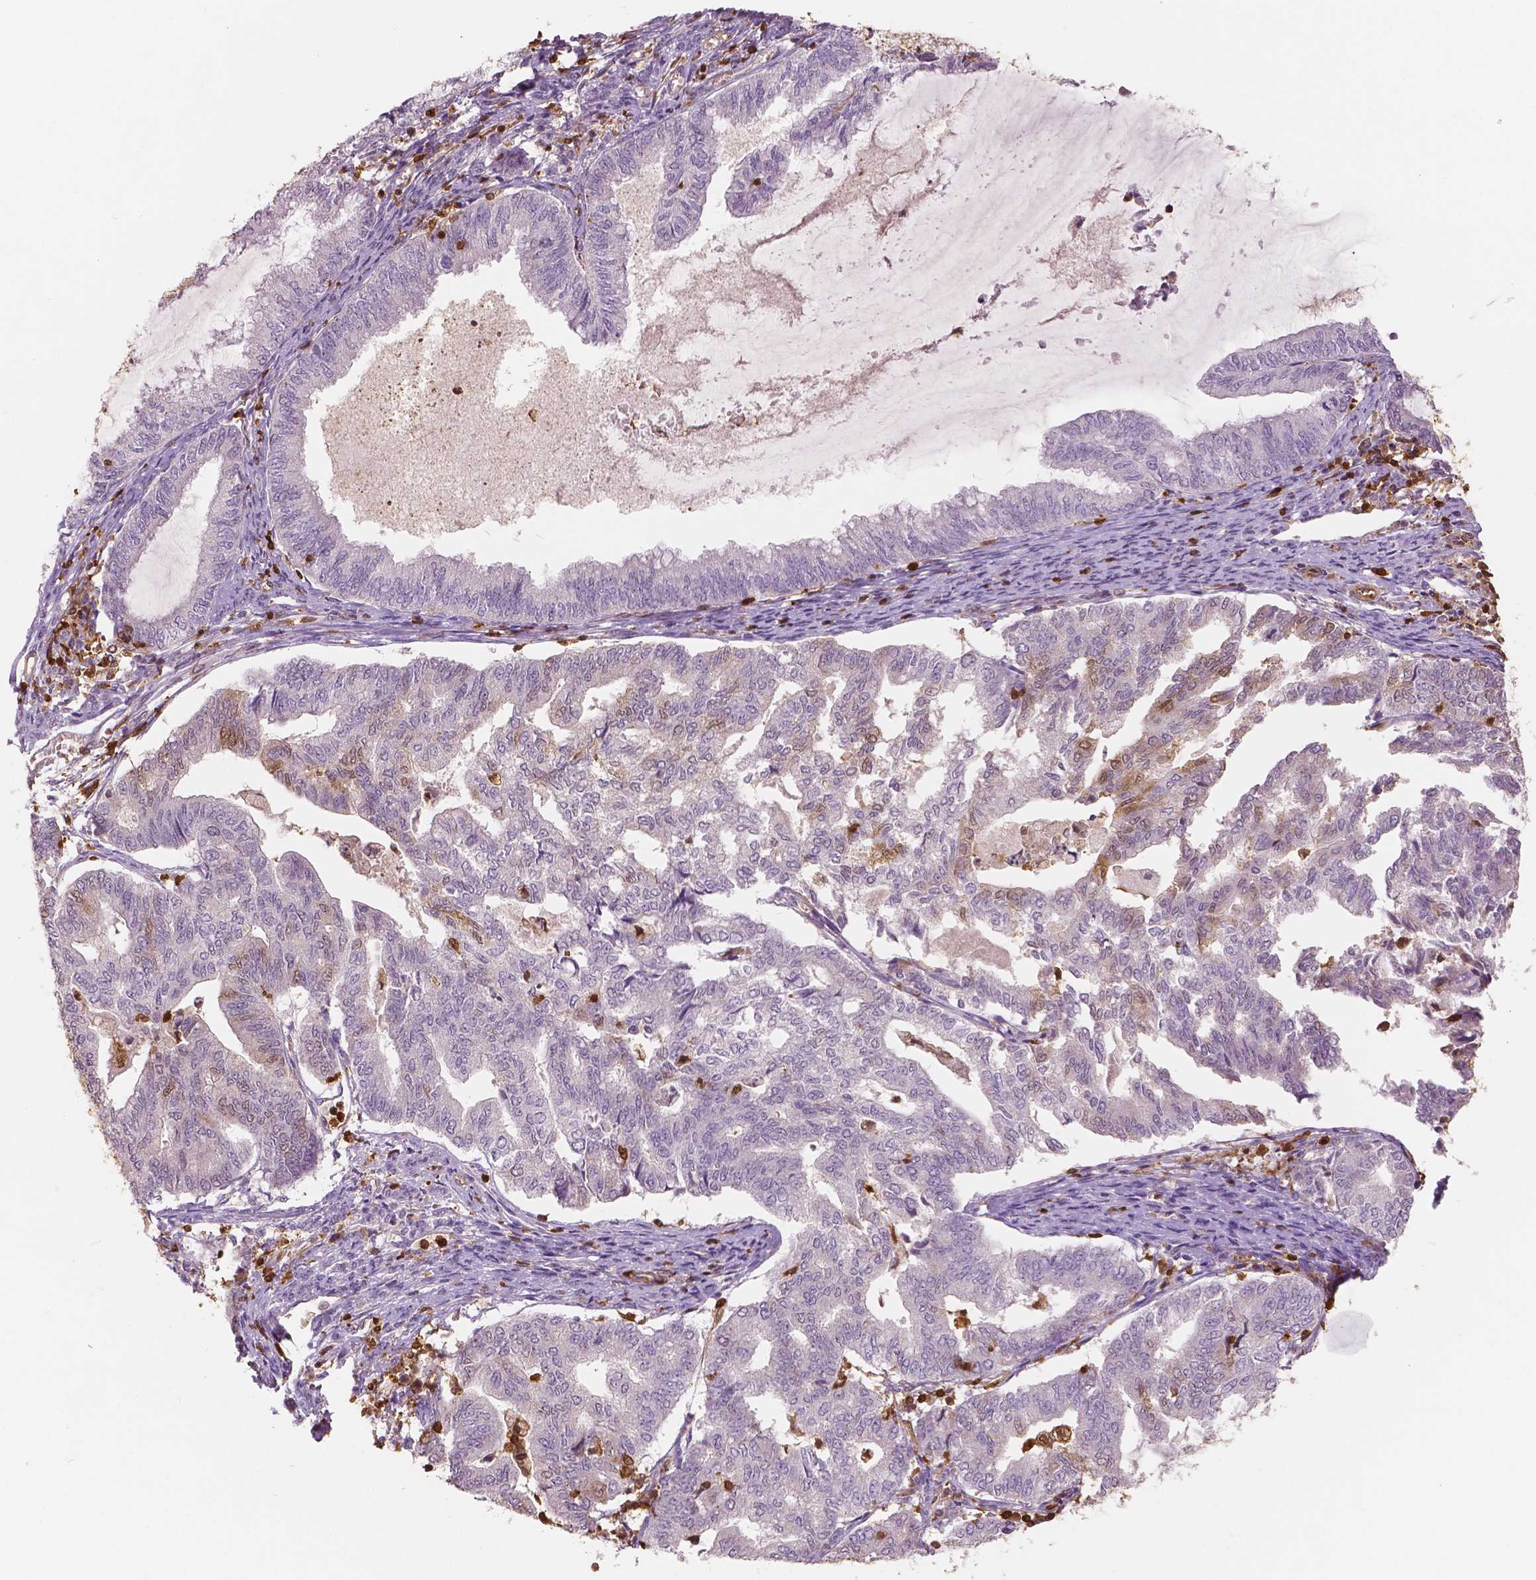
{"staining": {"intensity": "negative", "quantity": "none", "location": "none"}, "tissue": "endometrial cancer", "cell_type": "Tumor cells", "image_type": "cancer", "snomed": [{"axis": "morphology", "description": "Adenocarcinoma, NOS"}, {"axis": "topography", "description": "Endometrium"}], "caption": "An immunohistochemistry micrograph of adenocarcinoma (endometrial) is shown. There is no staining in tumor cells of adenocarcinoma (endometrial). (DAB immunohistochemistry (IHC) with hematoxylin counter stain).", "gene": "S100A4", "patient": {"sex": "female", "age": 79}}